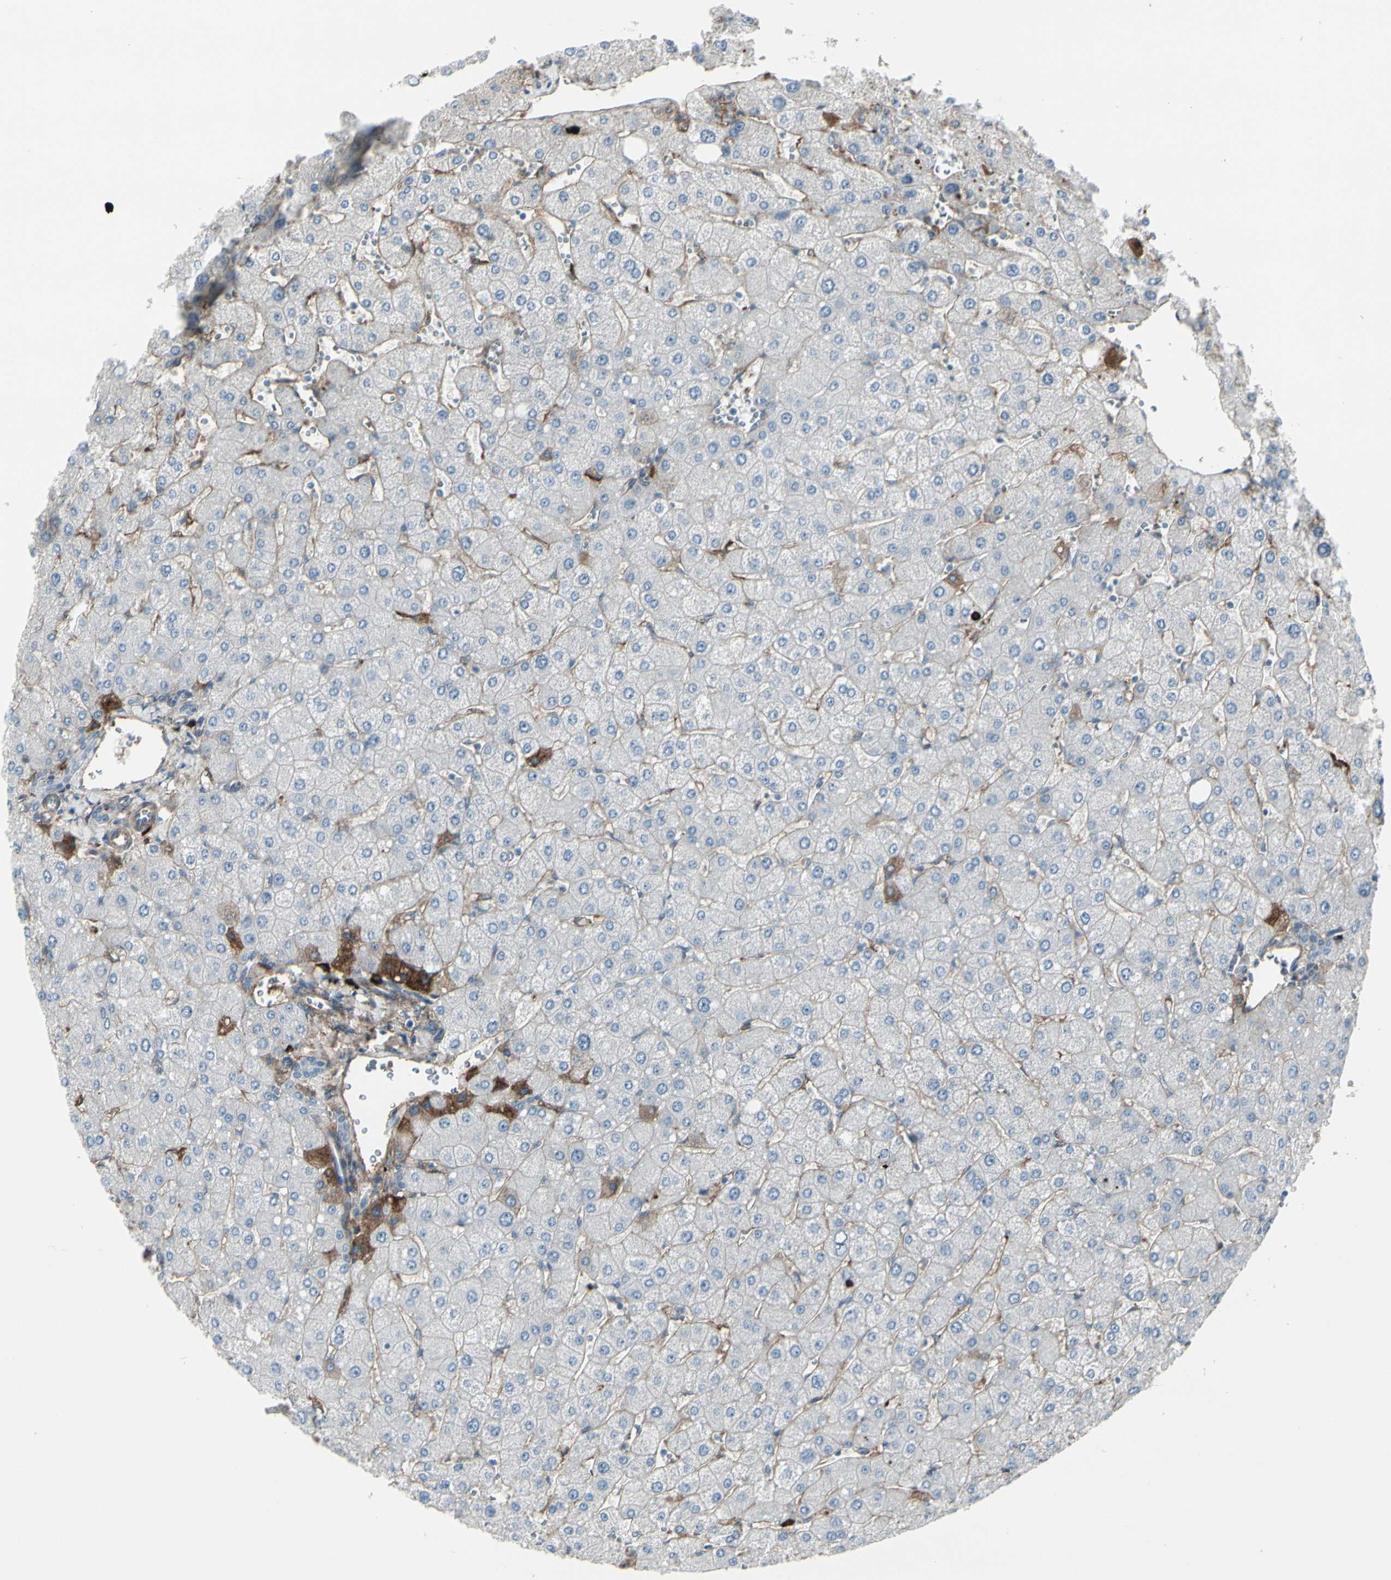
{"staining": {"intensity": "weak", "quantity": "25%-75%", "location": "cytoplasmic/membranous"}, "tissue": "liver", "cell_type": "Cholangiocytes", "image_type": "normal", "snomed": [{"axis": "morphology", "description": "Normal tissue, NOS"}, {"axis": "topography", "description": "Liver"}], "caption": "IHC histopathology image of normal liver stained for a protein (brown), which exhibits low levels of weak cytoplasmic/membranous positivity in approximately 25%-75% of cholangiocytes.", "gene": "IGHG1", "patient": {"sex": "male", "age": 55}}